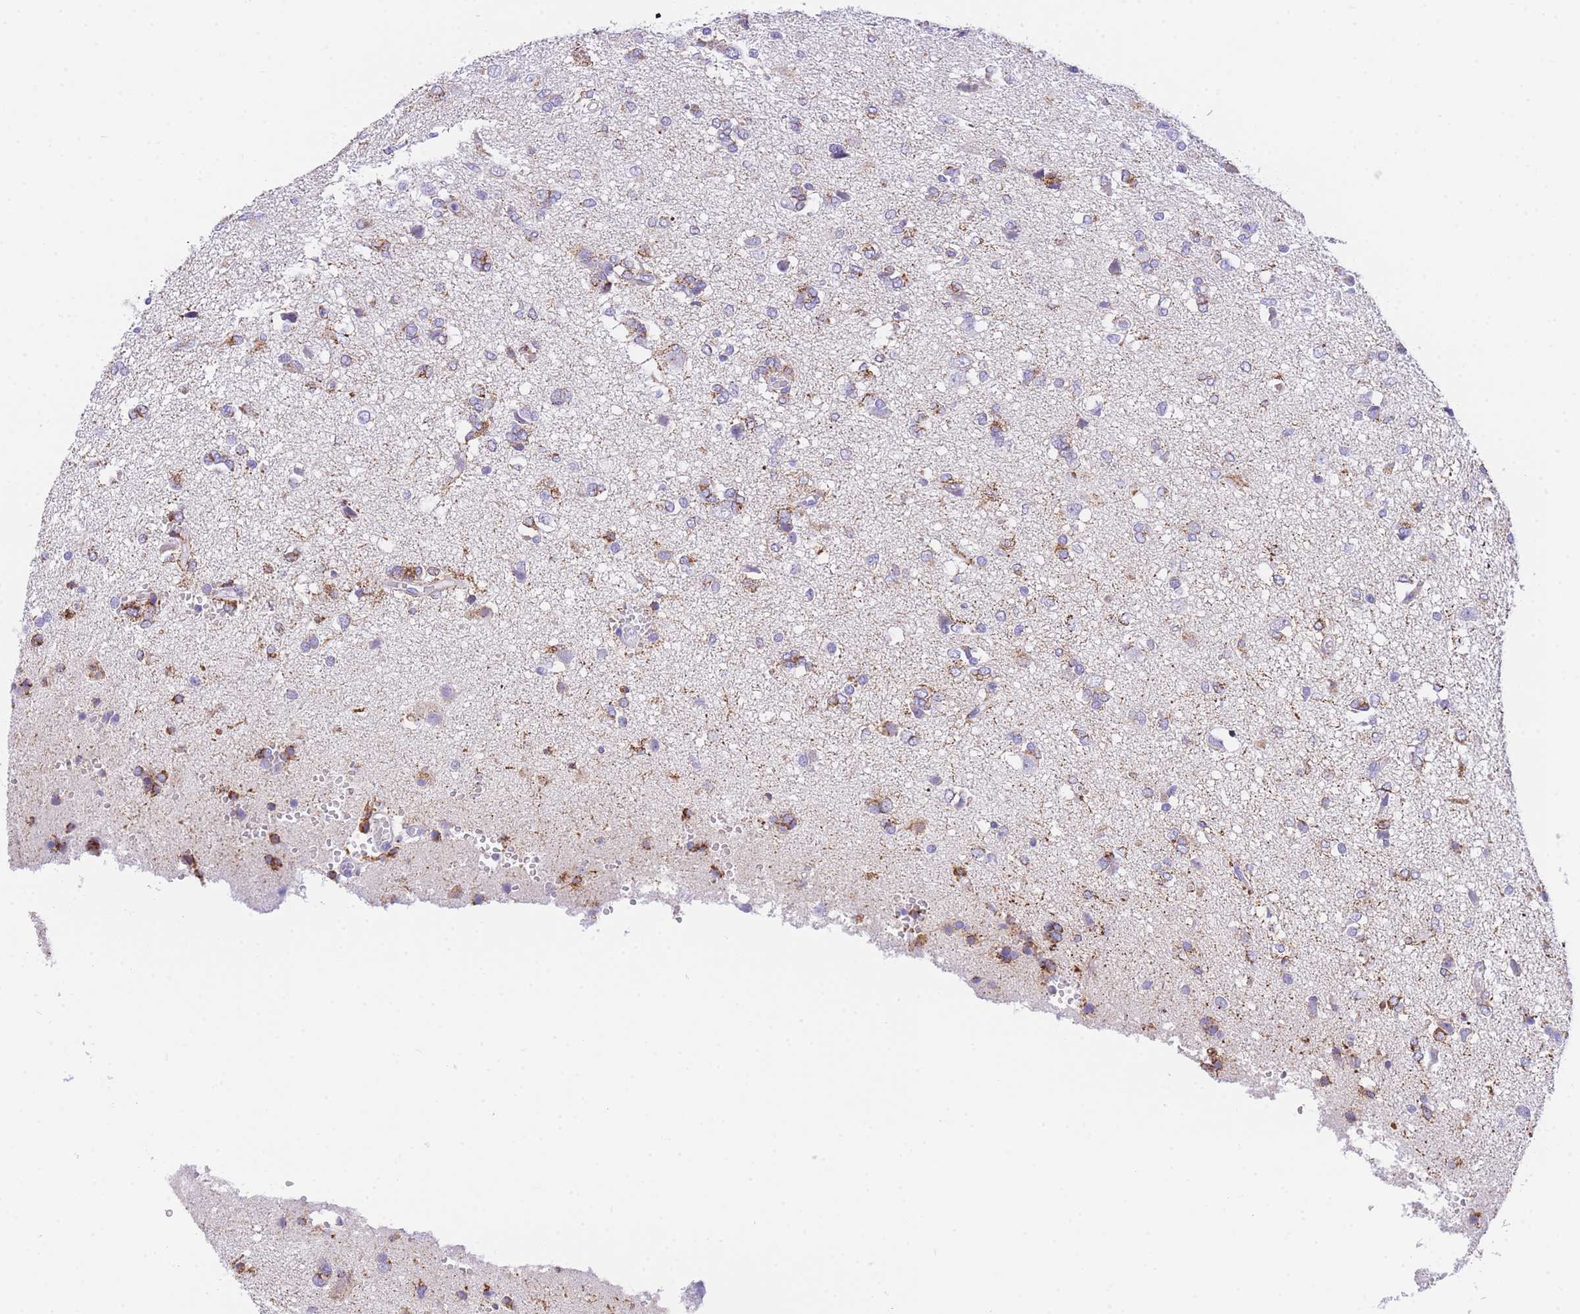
{"staining": {"intensity": "moderate", "quantity": "25%-75%", "location": "cytoplasmic/membranous"}, "tissue": "glioma", "cell_type": "Tumor cells", "image_type": "cancer", "snomed": [{"axis": "morphology", "description": "Glioma, malignant, High grade"}, {"axis": "topography", "description": "Brain"}], "caption": "IHC staining of glioma, which displays medium levels of moderate cytoplasmic/membranous expression in about 25%-75% of tumor cells indicating moderate cytoplasmic/membranous protein expression. The staining was performed using DAB (3,3'-diaminobenzidine) (brown) for protein detection and nuclei were counterstained in hematoxylin (blue).", "gene": "NKD2", "patient": {"sex": "female", "age": 59}}